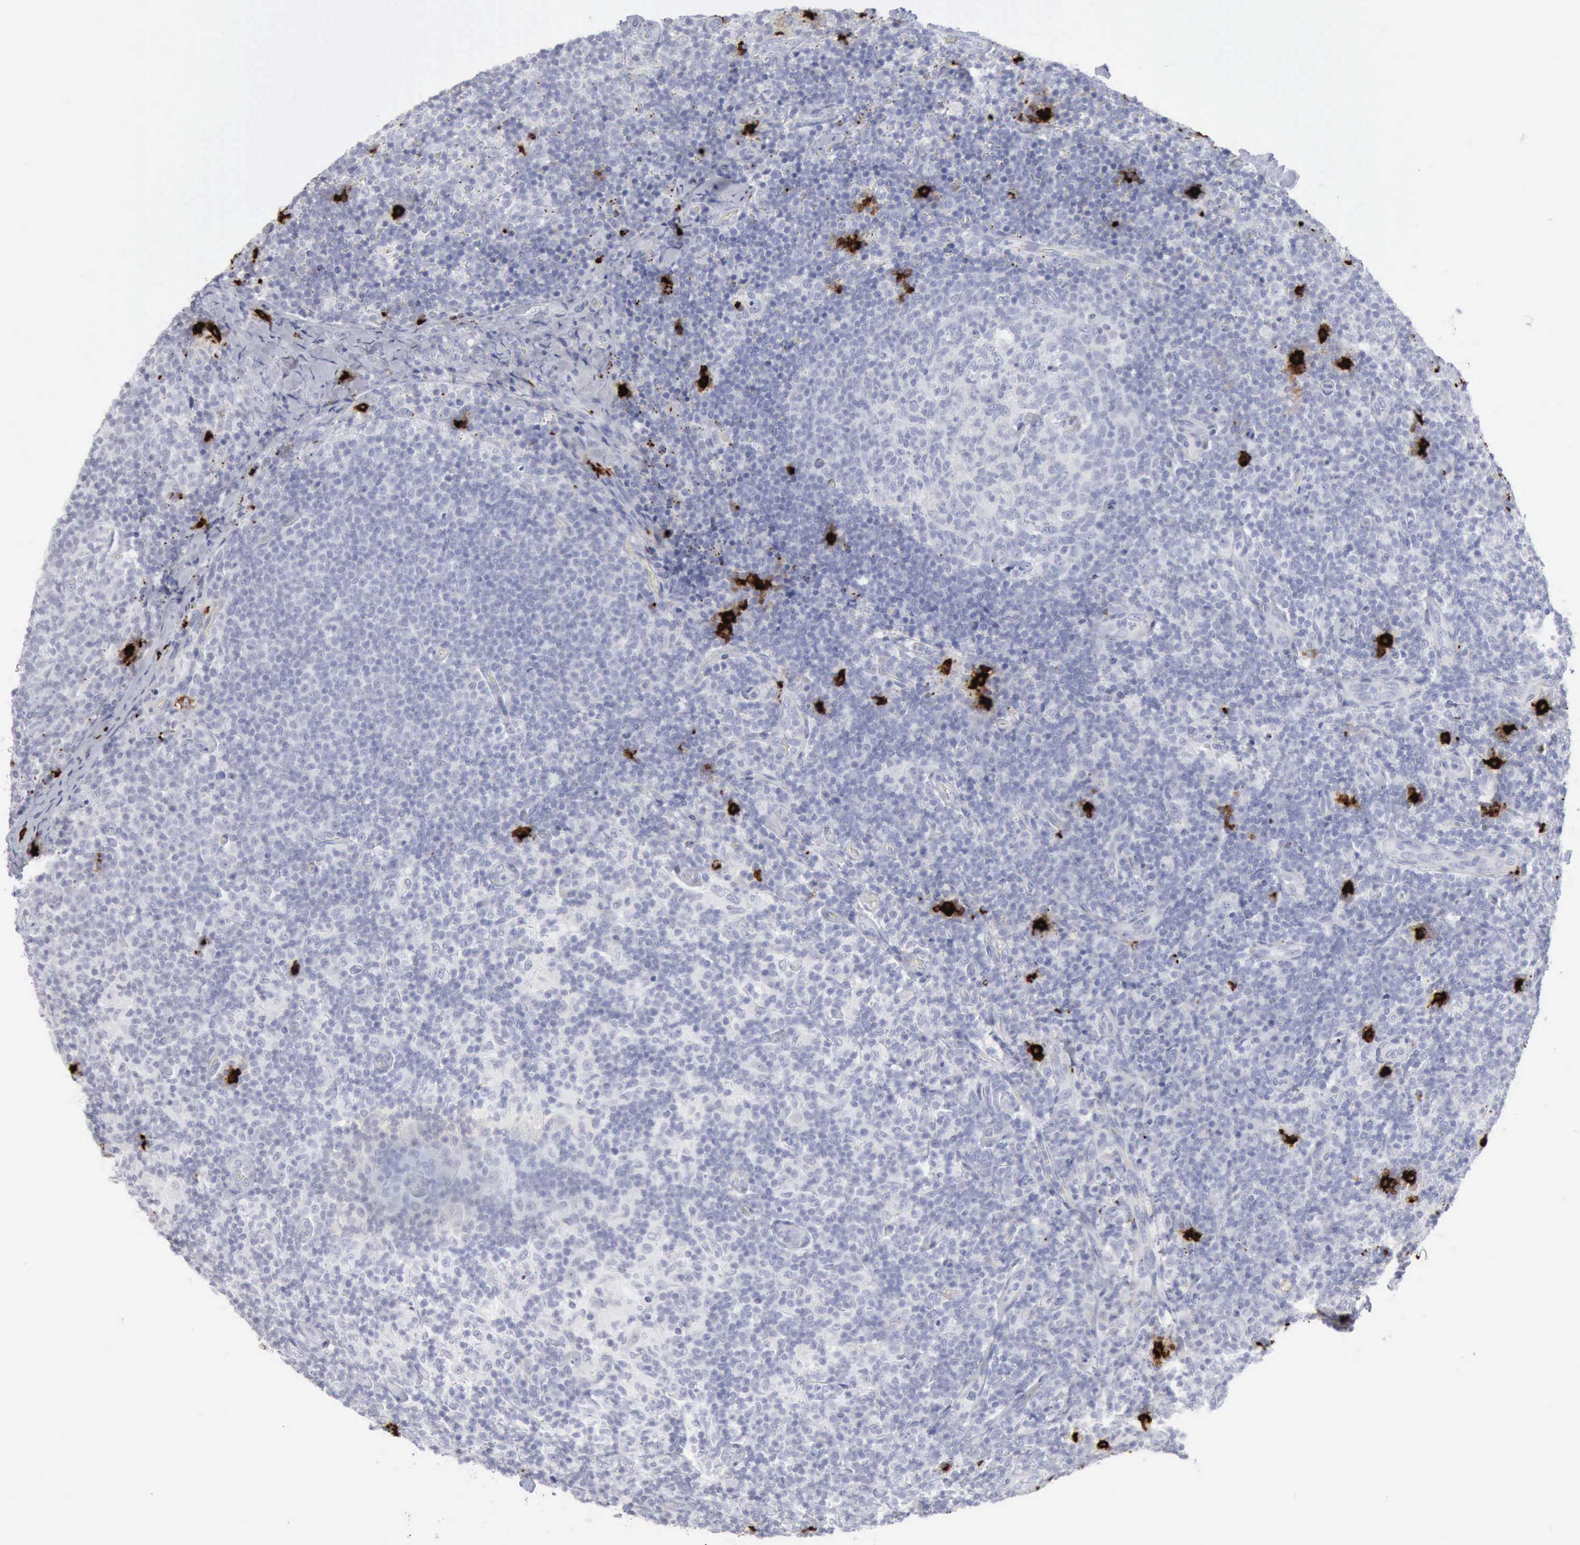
{"staining": {"intensity": "negative", "quantity": "none", "location": "none"}, "tissue": "lymph node", "cell_type": "Germinal center cells", "image_type": "normal", "snomed": [{"axis": "morphology", "description": "Normal tissue, NOS"}, {"axis": "morphology", "description": "Inflammation, NOS"}, {"axis": "topography", "description": "Lymph node"}], "caption": "This is an immunohistochemistry micrograph of unremarkable lymph node. There is no staining in germinal center cells.", "gene": "CMA1", "patient": {"sex": "male", "age": 46}}